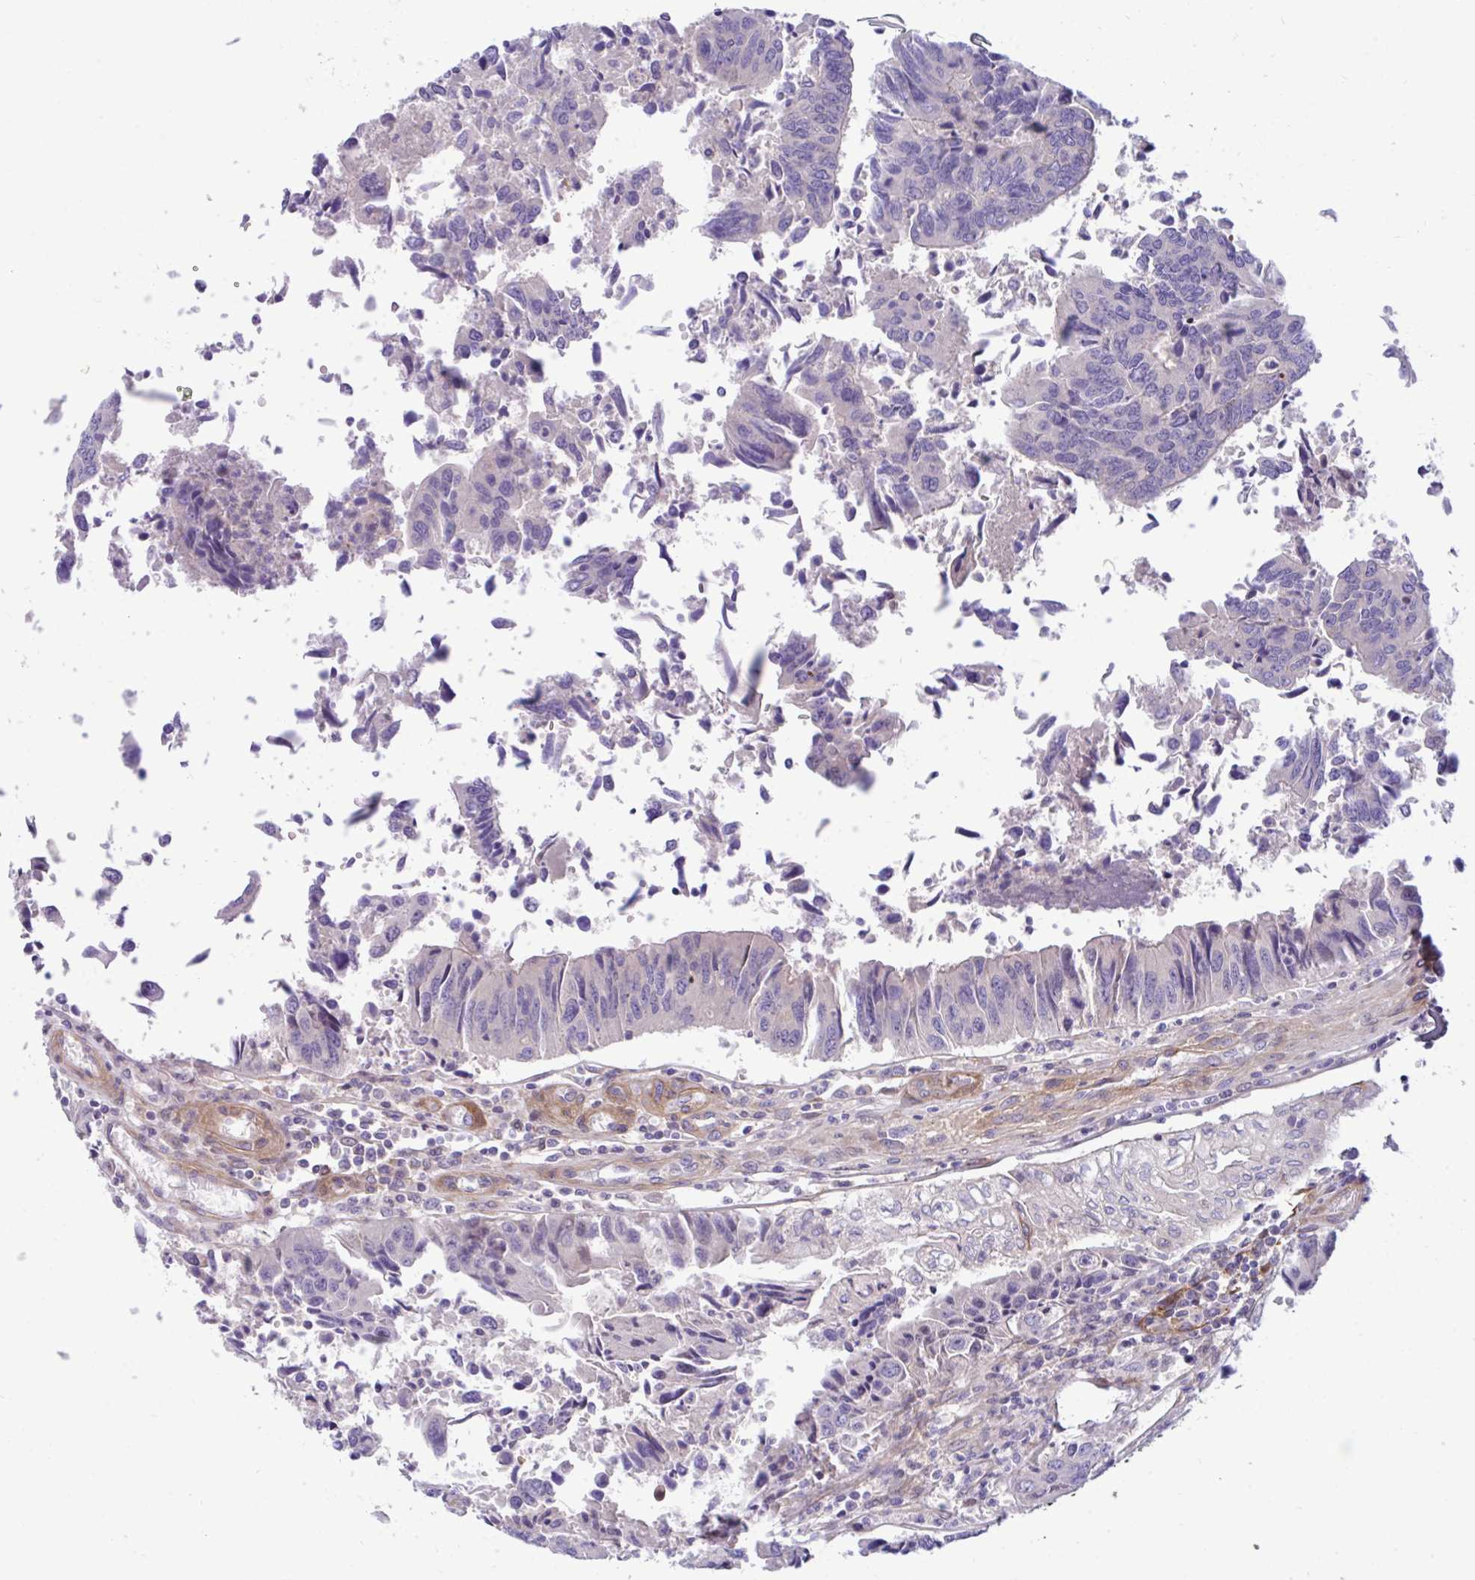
{"staining": {"intensity": "negative", "quantity": "none", "location": "none"}, "tissue": "colorectal cancer", "cell_type": "Tumor cells", "image_type": "cancer", "snomed": [{"axis": "morphology", "description": "Adenocarcinoma, NOS"}, {"axis": "topography", "description": "Colon"}], "caption": "Tumor cells show no significant staining in colorectal adenocarcinoma.", "gene": "ESPNL", "patient": {"sex": "female", "age": 67}}